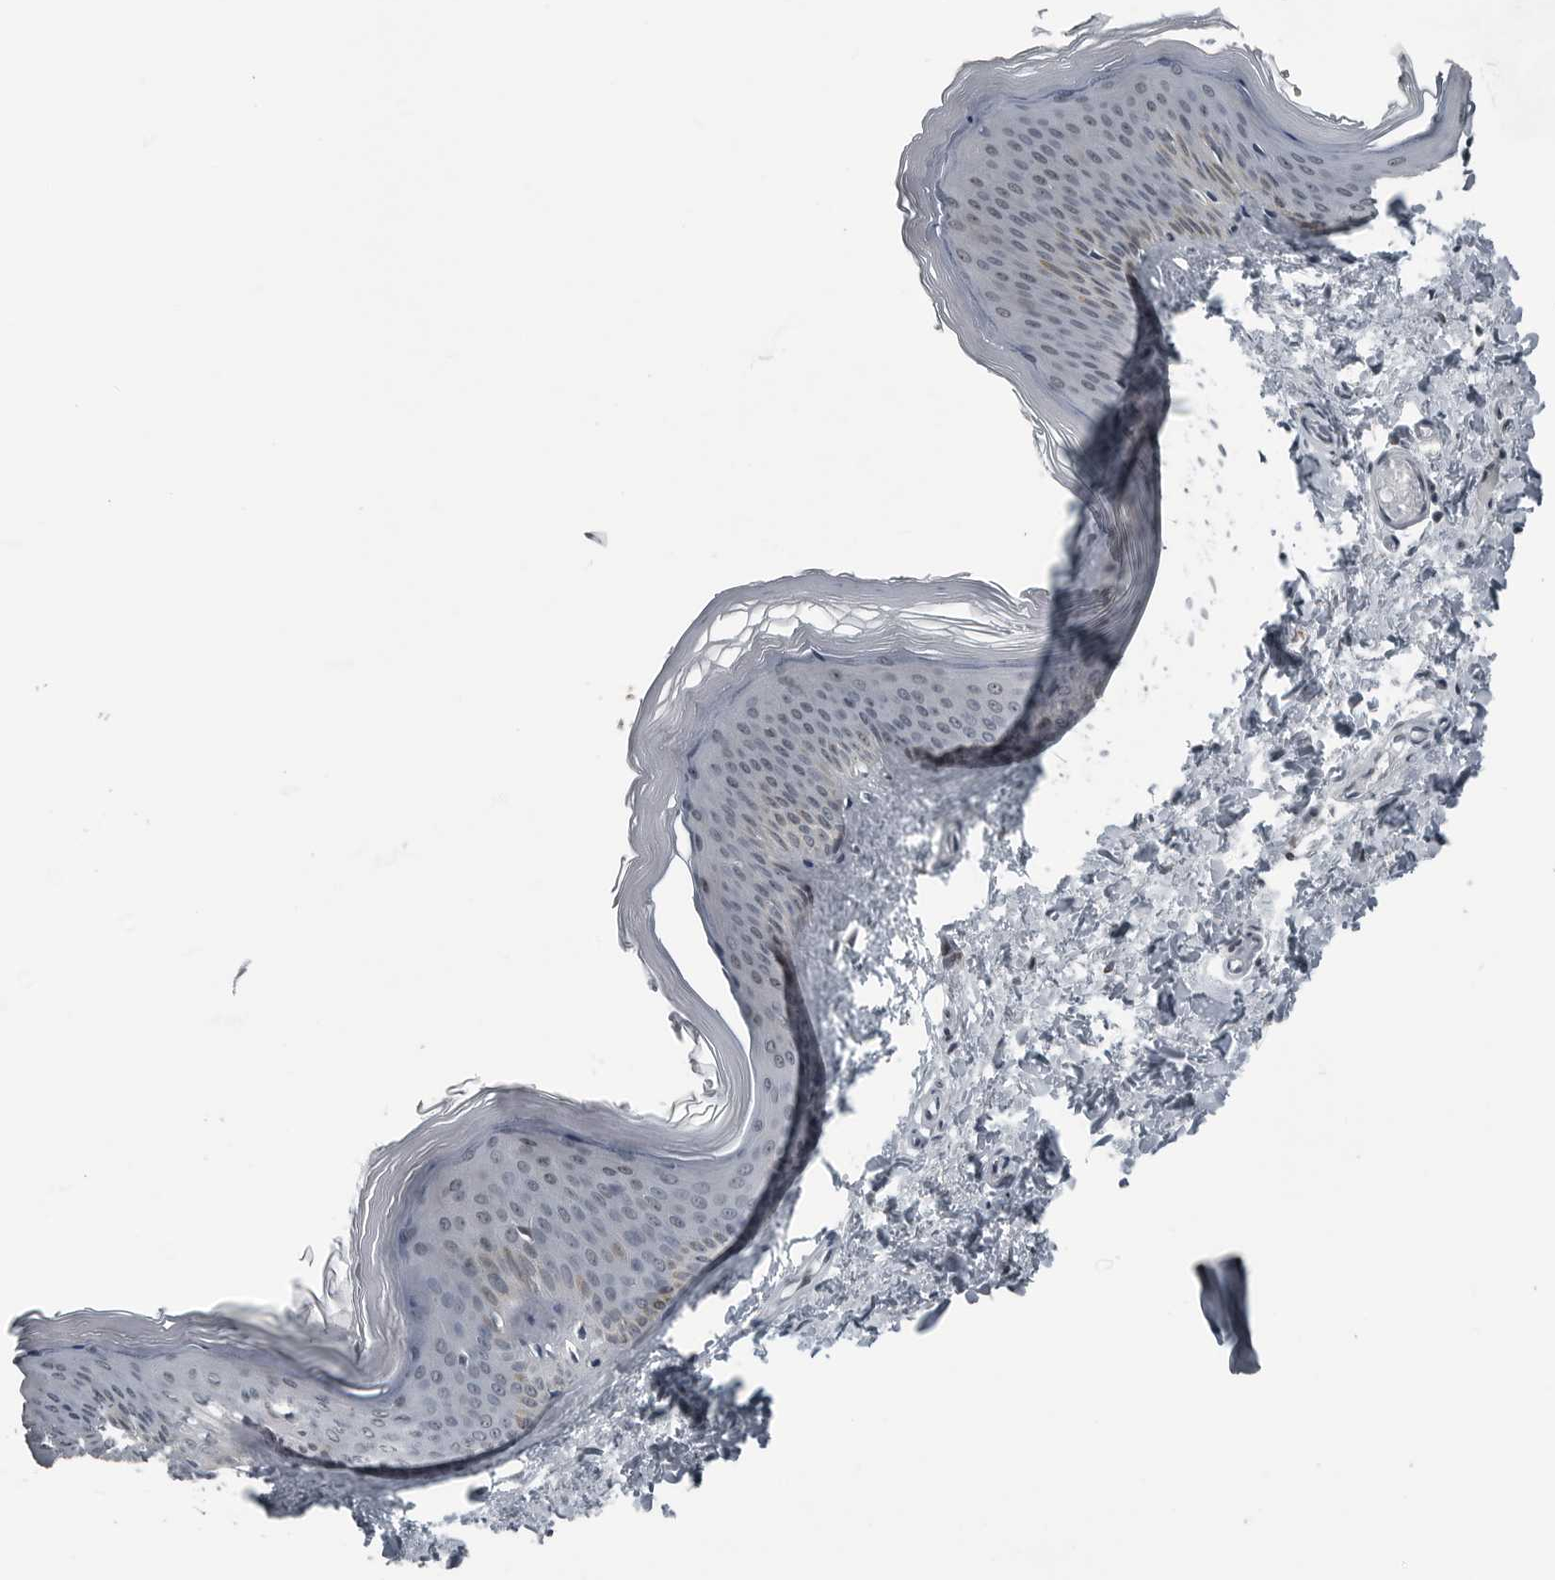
{"staining": {"intensity": "negative", "quantity": "none", "location": "none"}, "tissue": "skin", "cell_type": "Fibroblasts", "image_type": "normal", "snomed": [{"axis": "morphology", "description": "Normal tissue, NOS"}, {"axis": "topography", "description": "Skin"}], "caption": "The image shows no significant staining in fibroblasts of skin. The staining was performed using DAB (3,3'-diaminobenzidine) to visualize the protein expression in brown, while the nuclei were stained in blue with hematoxylin (Magnification: 20x).", "gene": "AKR1A1", "patient": {"sex": "female", "age": 27}}